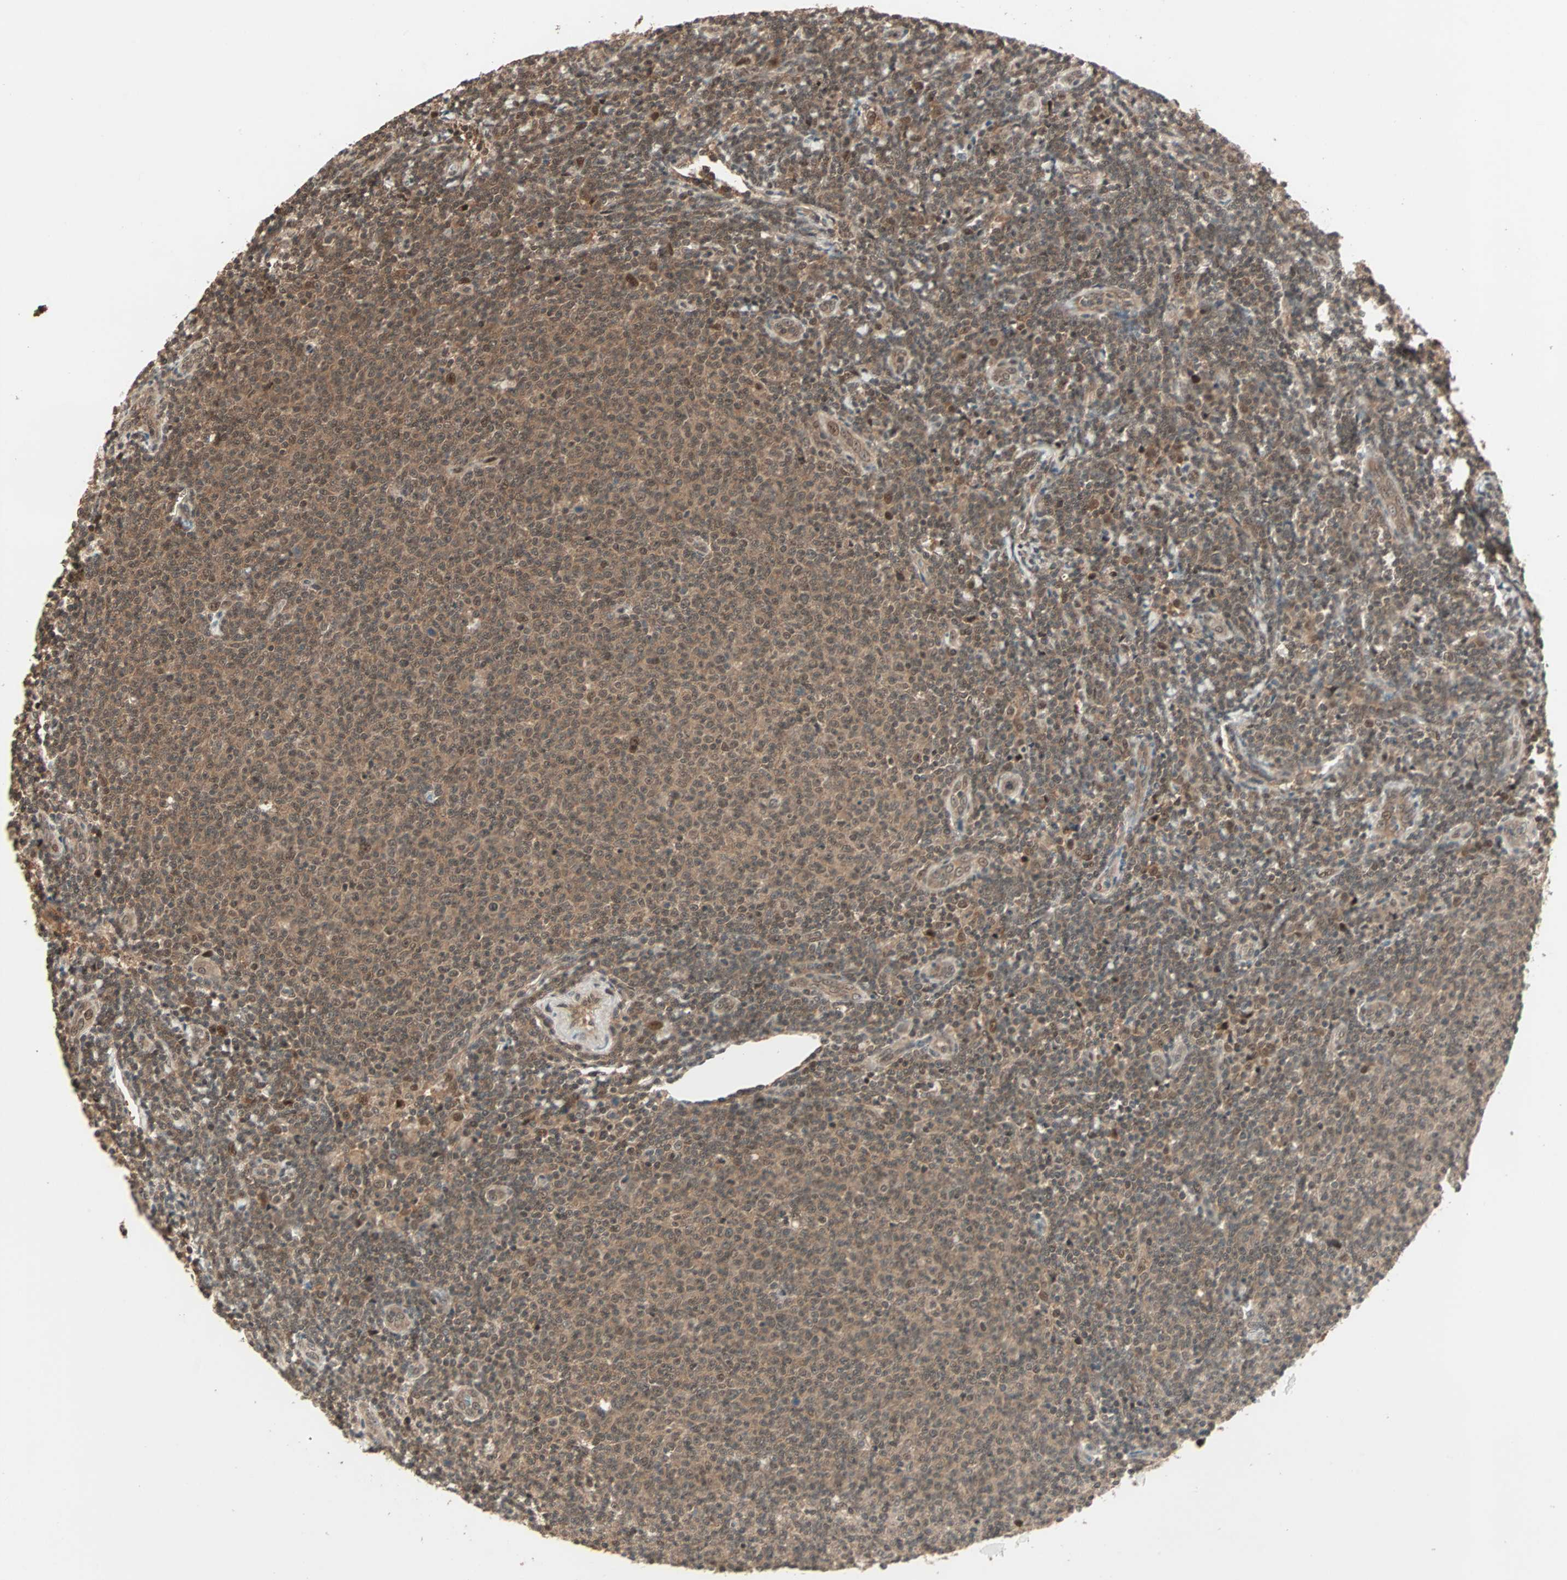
{"staining": {"intensity": "moderate", "quantity": ">75%", "location": "cytoplasmic/membranous,nuclear"}, "tissue": "lymphoma", "cell_type": "Tumor cells", "image_type": "cancer", "snomed": [{"axis": "morphology", "description": "Malignant lymphoma, non-Hodgkin's type, Low grade"}, {"axis": "topography", "description": "Lymph node"}], "caption": "Brown immunohistochemical staining in lymphoma demonstrates moderate cytoplasmic/membranous and nuclear staining in approximately >75% of tumor cells.", "gene": "ZNF701", "patient": {"sex": "male", "age": 66}}